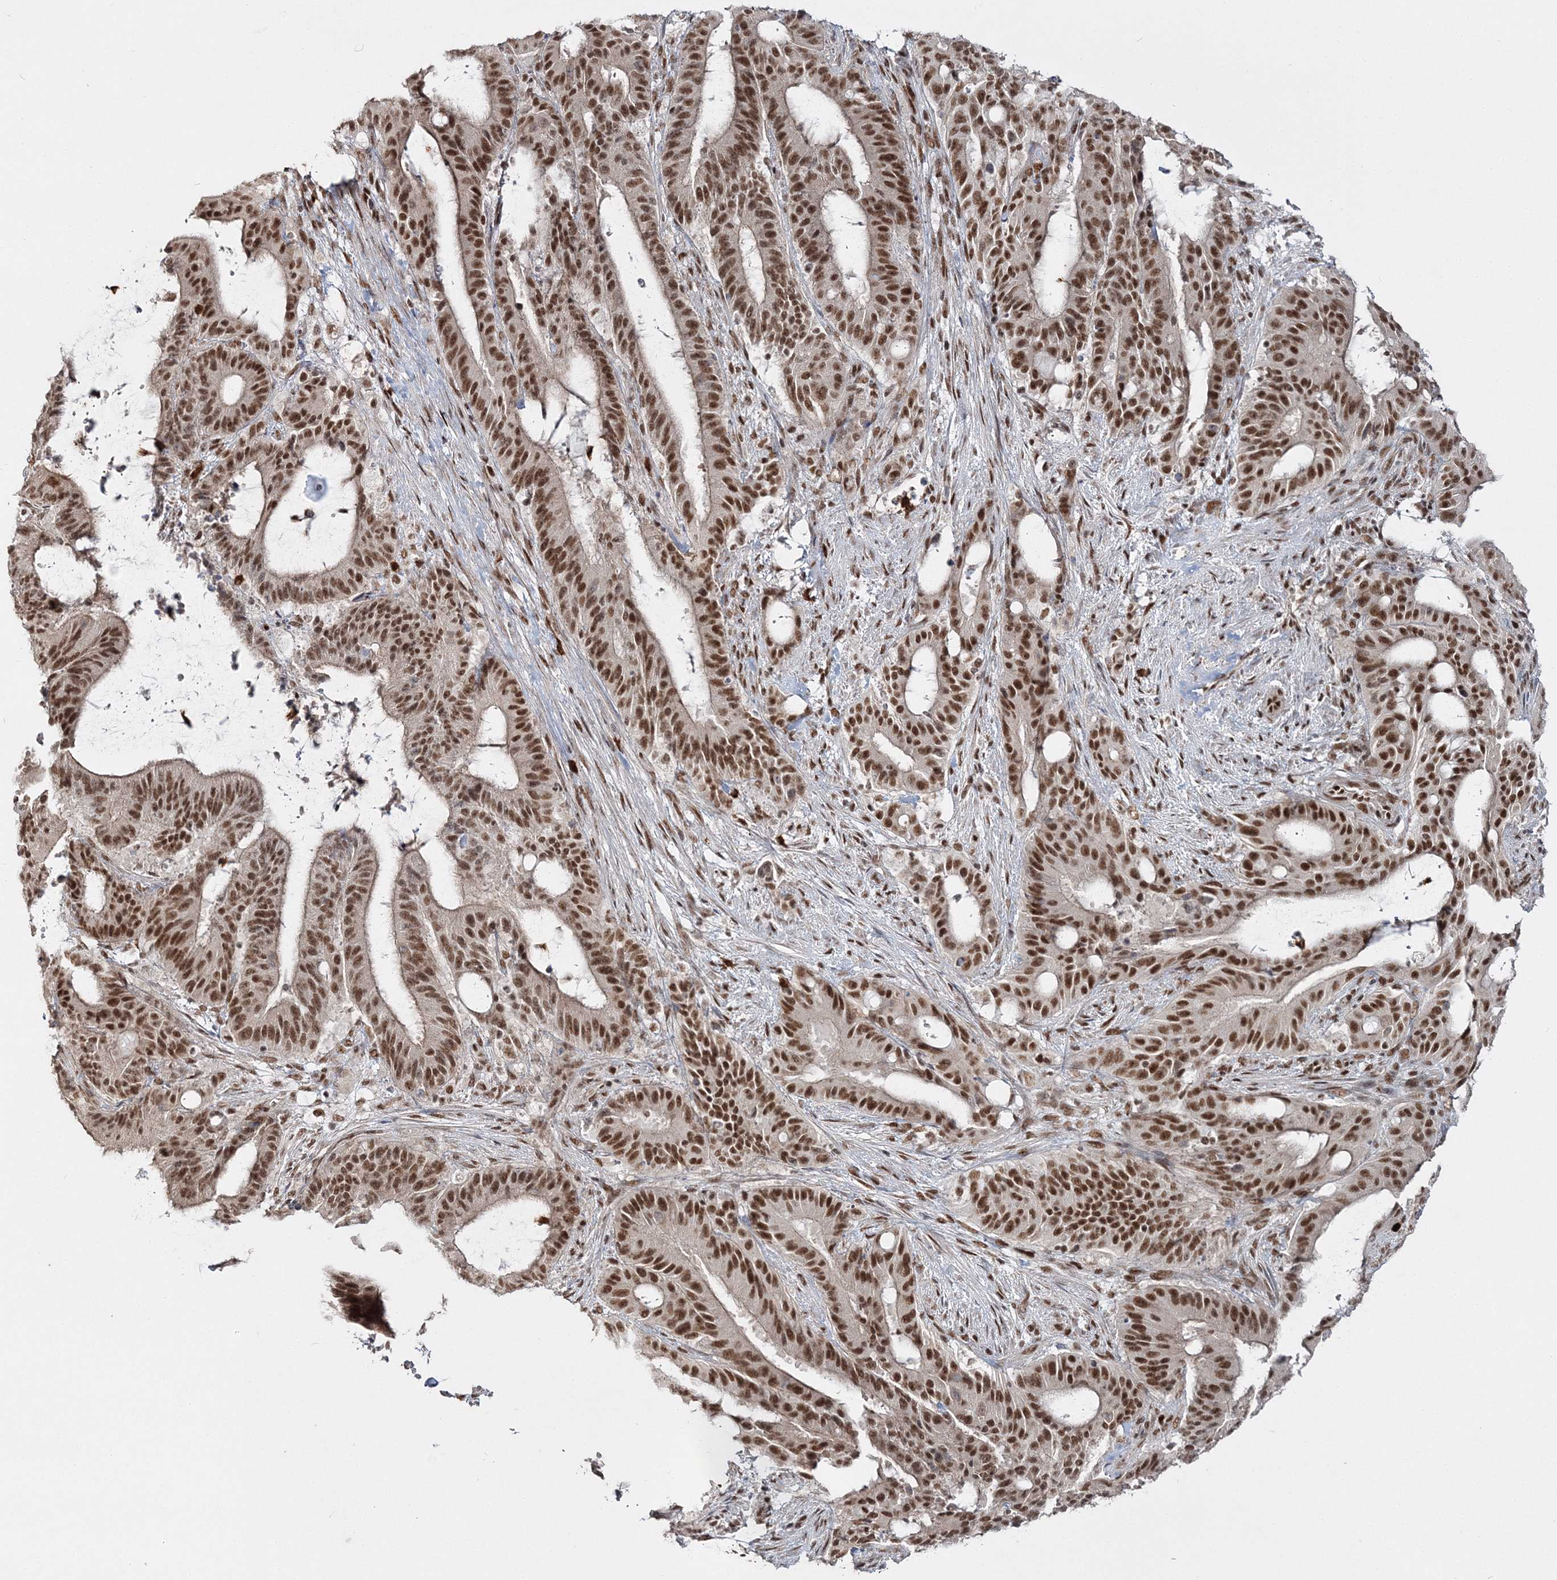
{"staining": {"intensity": "strong", "quantity": ">75%", "location": "nuclear"}, "tissue": "liver cancer", "cell_type": "Tumor cells", "image_type": "cancer", "snomed": [{"axis": "morphology", "description": "Normal tissue, NOS"}, {"axis": "morphology", "description": "Cholangiocarcinoma"}, {"axis": "topography", "description": "Liver"}, {"axis": "topography", "description": "Peripheral nerve tissue"}], "caption": "A brown stain labels strong nuclear staining of a protein in liver cancer (cholangiocarcinoma) tumor cells.", "gene": "QRICH1", "patient": {"sex": "female", "age": 73}}